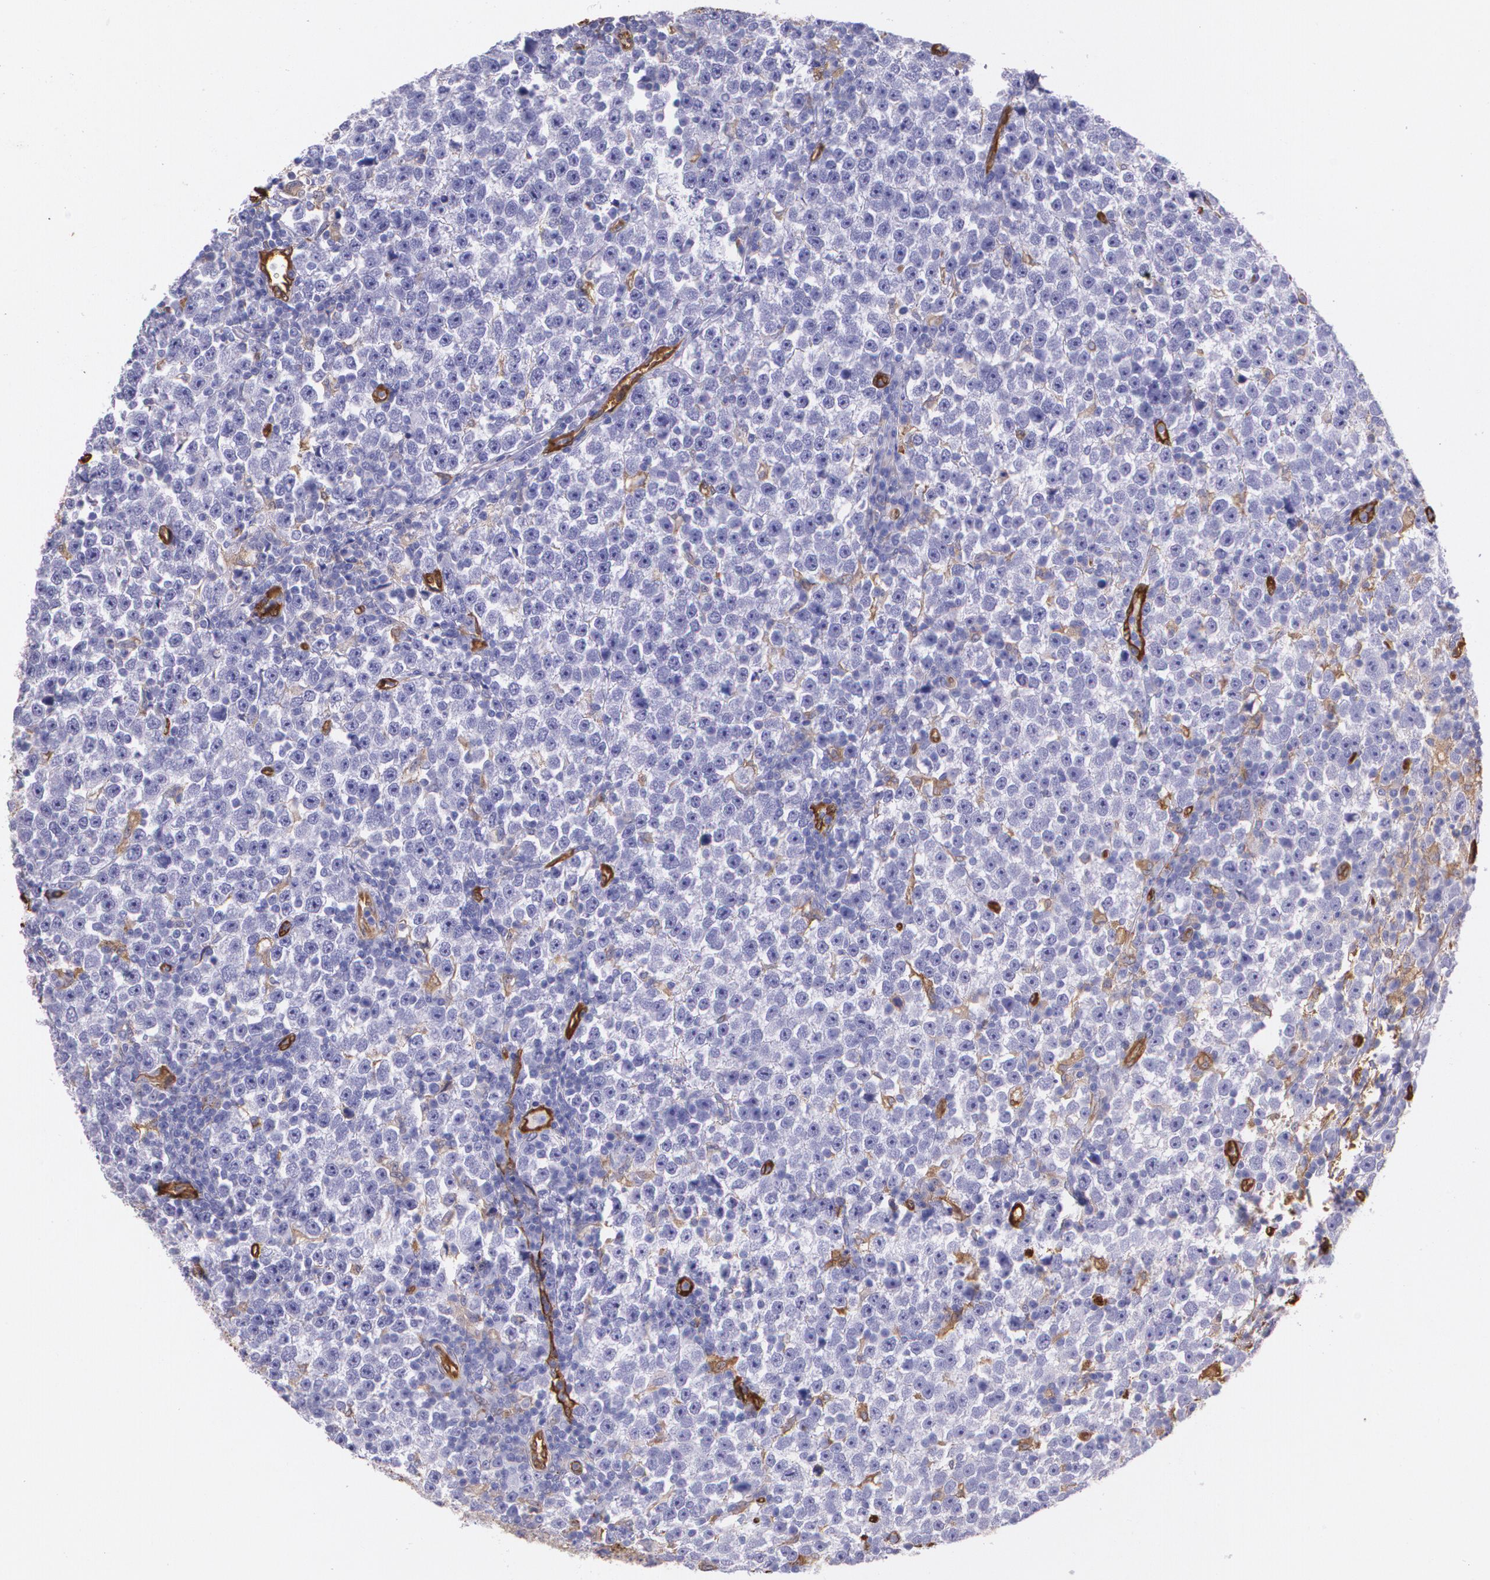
{"staining": {"intensity": "negative", "quantity": "none", "location": "none"}, "tissue": "testis cancer", "cell_type": "Tumor cells", "image_type": "cancer", "snomed": [{"axis": "morphology", "description": "Seminoma, NOS"}, {"axis": "topography", "description": "Testis"}], "caption": "High magnification brightfield microscopy of testis cancer (seminoma) stained with DAB (3,3'-diaminobenzidine) (brown) and counterstained with hematoxylin (blue): tumor cells show no significant positivity.", "gene": "MMP2", "patient": {"sex": "male", "age": 43}}